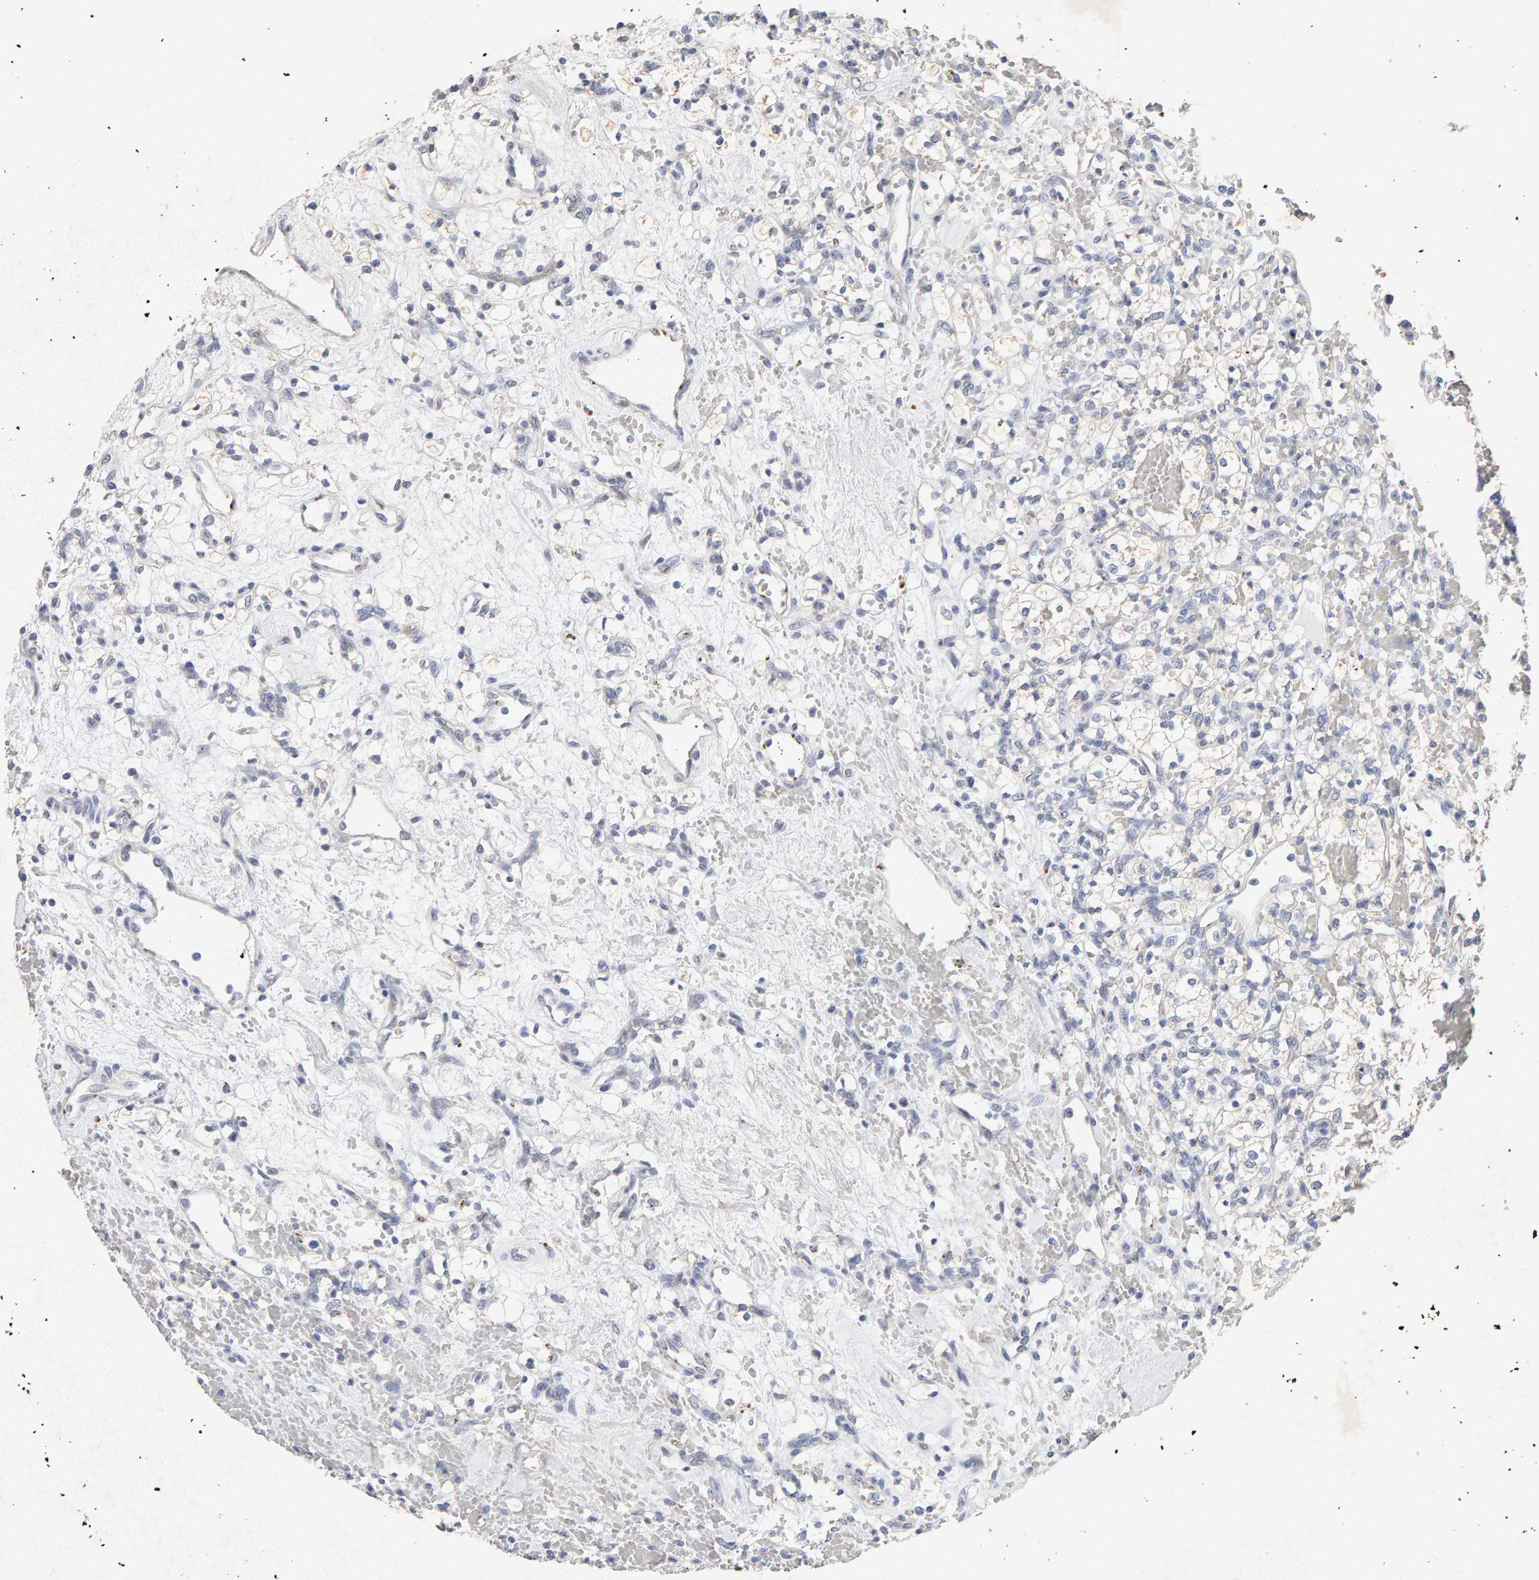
{"staining": {"intensity": "negative", "quantity": "none", "location": "none"}, "tissue": "renal cancer", "cell_type": "Tumor cells", "image_type": "cancer", "snomed": [{"axis": "morphology", "description": "Adenocarcinoma, NOS"}, {"axis": "topography", "description": "Kidney"}], "caption": "Renal cancer (adenocarcinoma) was stained to show a protein in brown. There is no significant staining in tumor cells. (Immunohistochemistry, brightfield microscopy, high magnification).", "gene": "PTPRM", "patient": {"sex": "female", "age": 60}}